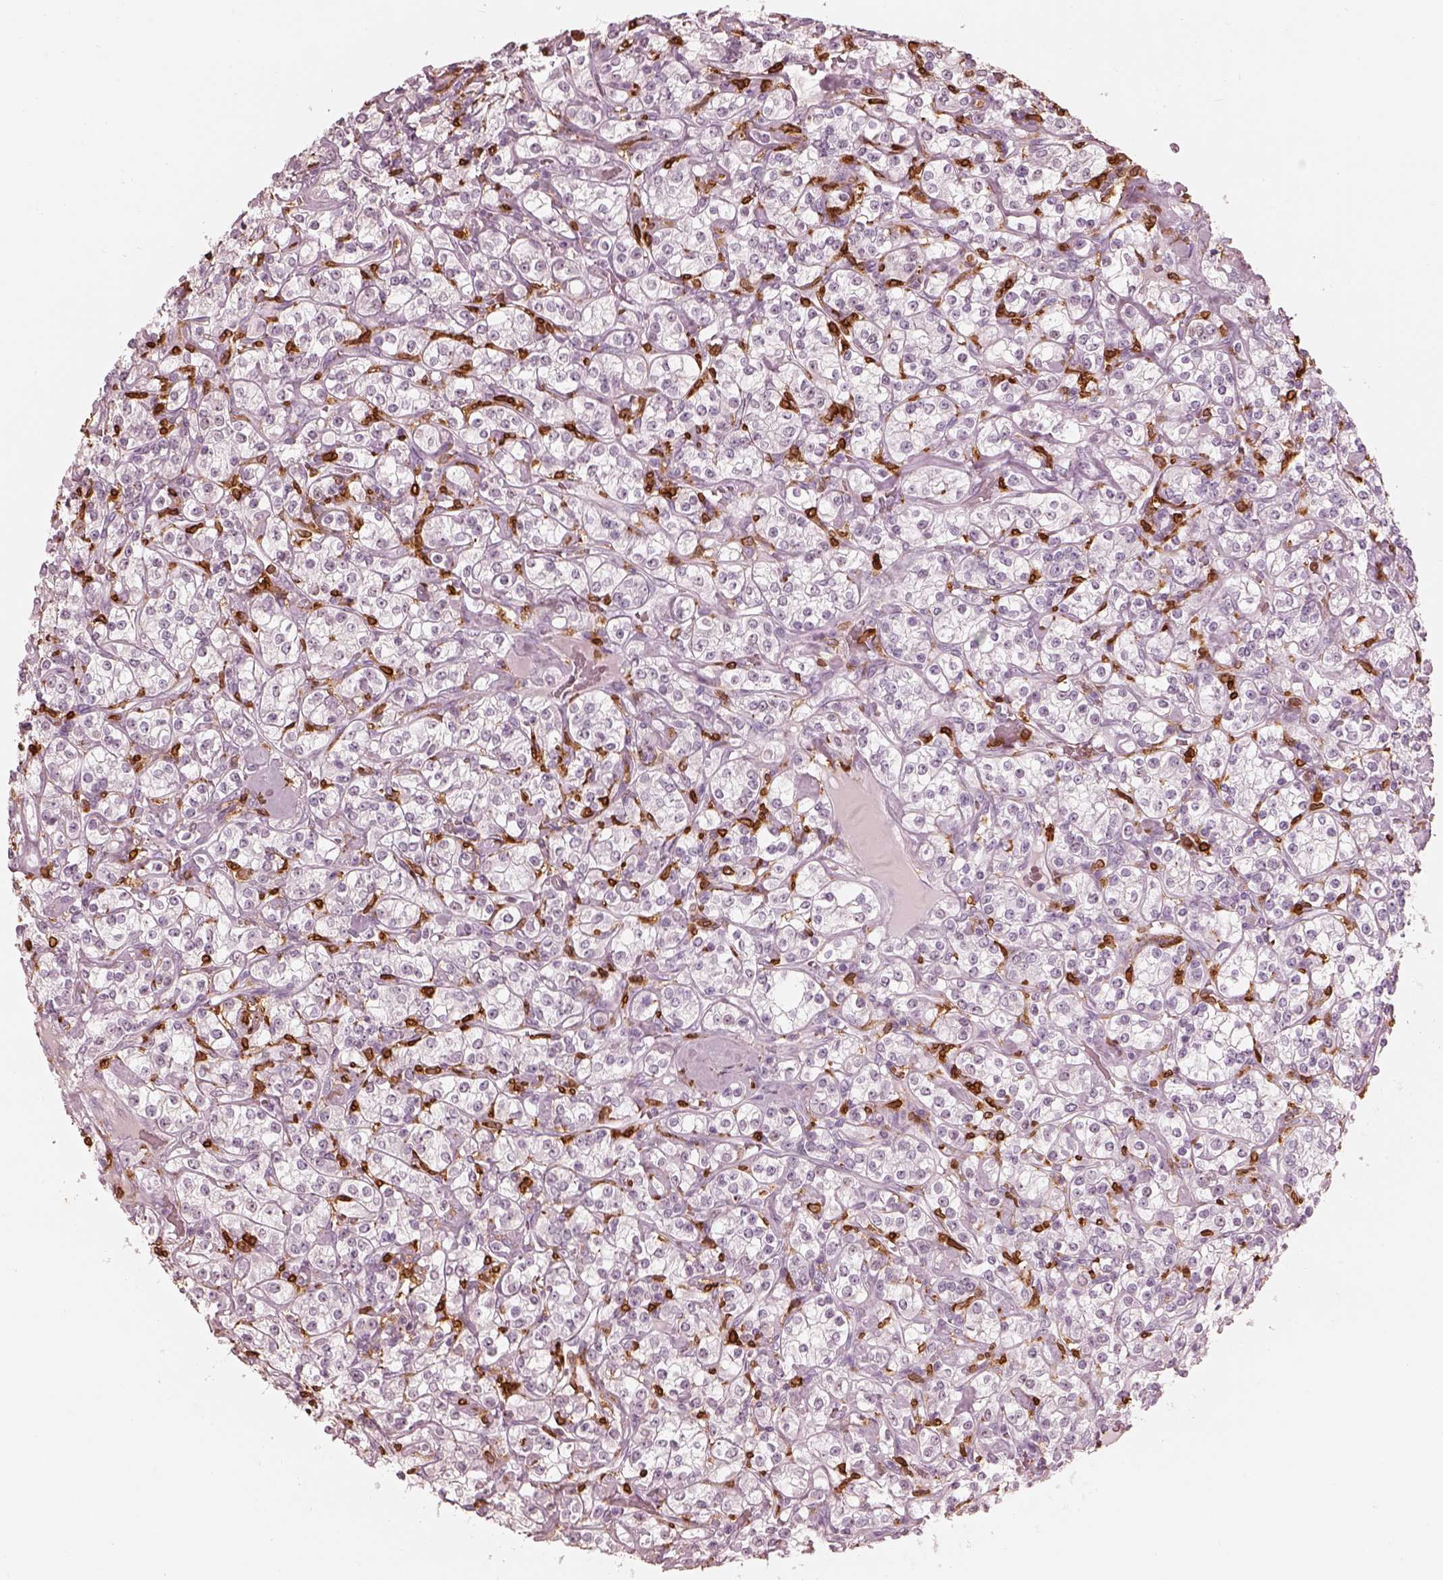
{"staining": {"intensity": "negative", "quantity": "none", "location": "none"}, "tissue": "renal cancer", "cell_type": "Tumor cells", "image_type": "cancer", "snomed": [{"axis": "morphology", "description": "Adenocarcinoma, NOS"}, {"axis": "topography", "description": "Kidney"}], "caption": "Renal adenocarcinoma was stained to show a protein in brown. There is no significant positivity in tumor cells.", "gene": "ALOX5", "patient": {"sex": "male", "age": 77}}